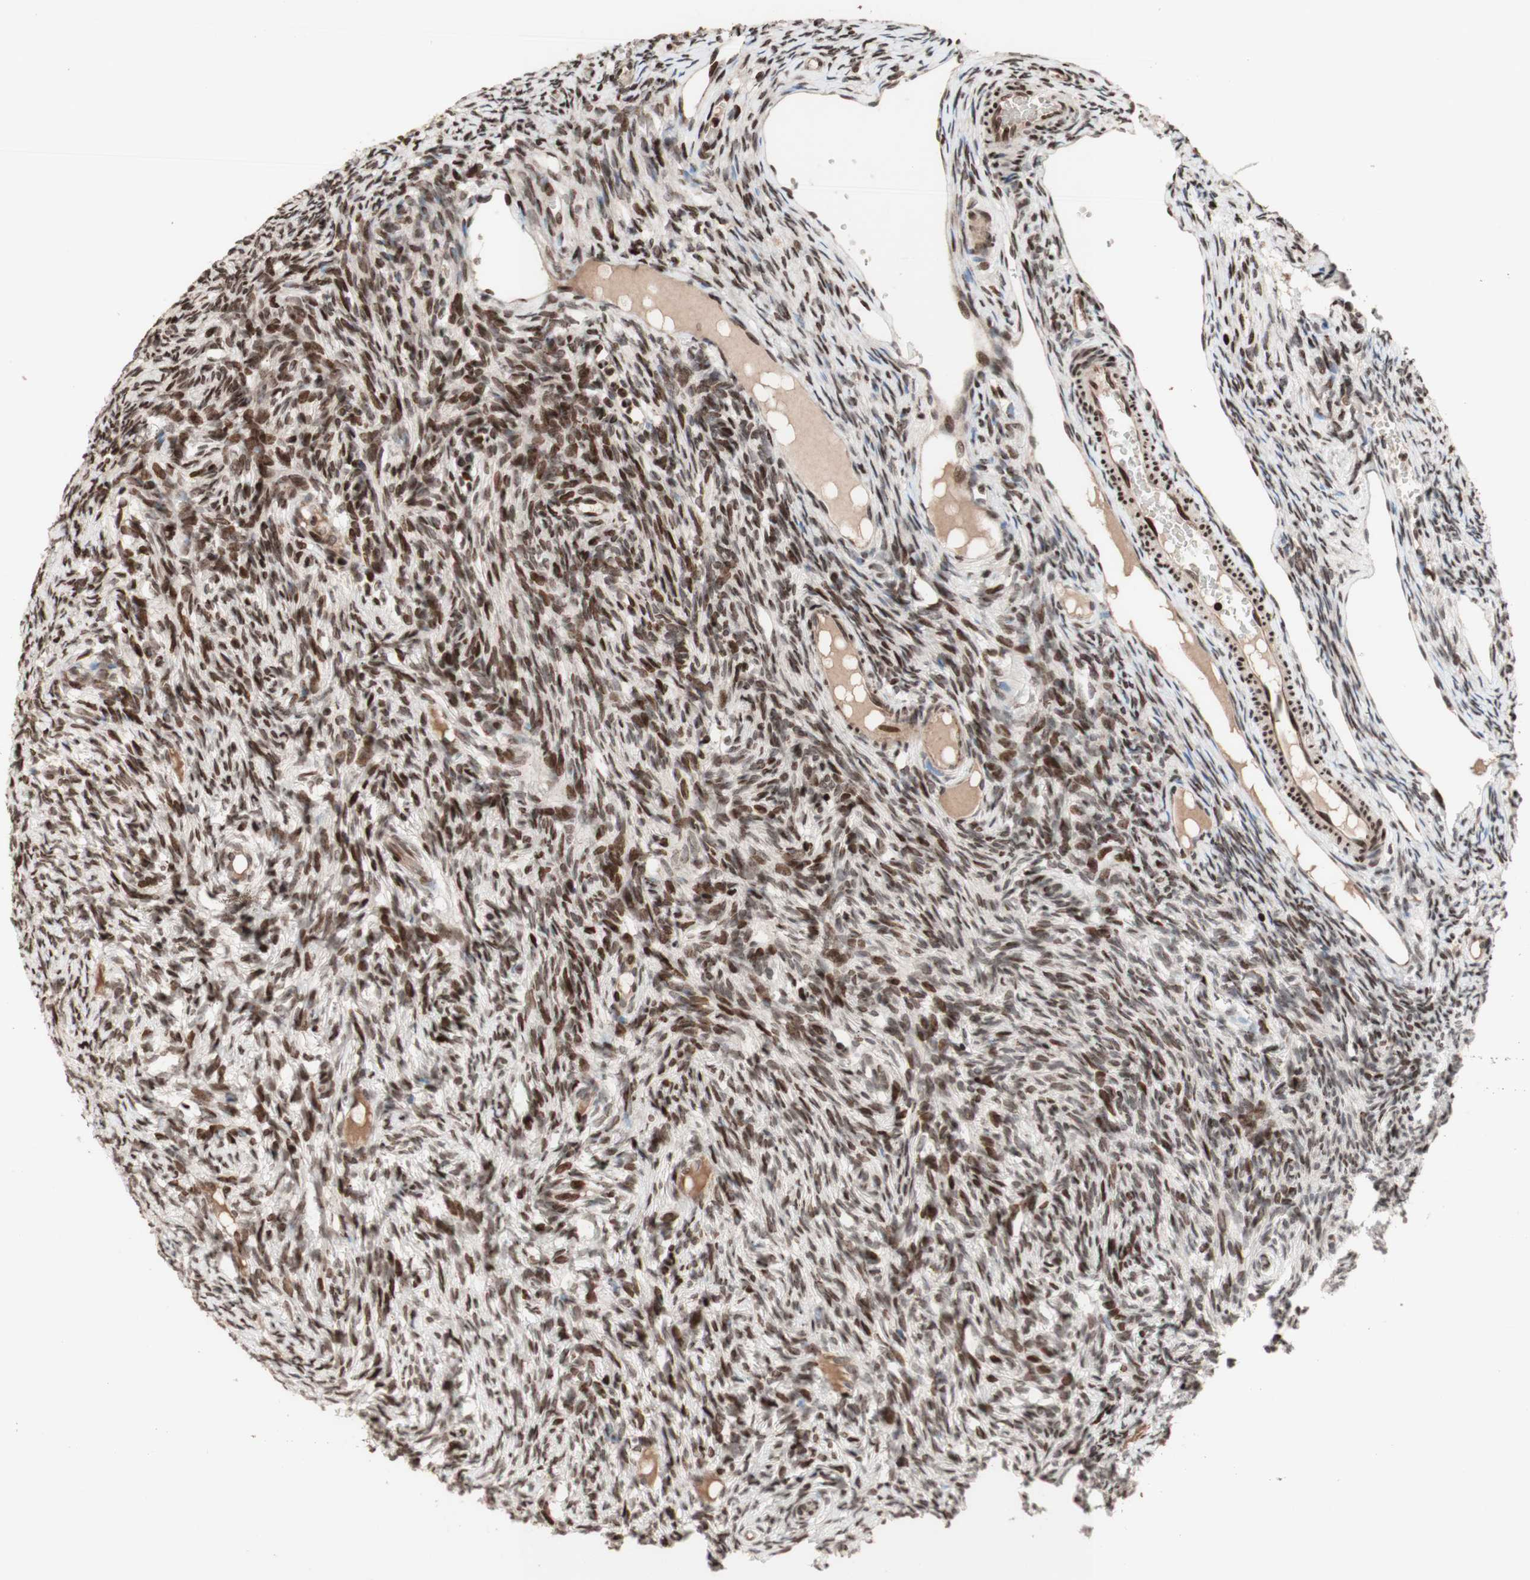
{"staining": {"intensity": "weak", "quantity": ">75%", "location": "nuclear"}, "tissue": "ovary", "cell_type": "Follicle cells", "image_type": "normal", "snomed": [{"axis": "morphology", "description": "Normal tissue, NOS"}, {"axis": "topography", "description": "Ovary"}], "caption": "Unremarkable ovary displays weak nuclear positivity in approximately >75% of follicle cells, visualized by immunohistochemistry. (brown staining indicates protein expression, while blue staining denotes nuclei).", "gene": "POLA1", "patient": {"sex": "female", "age": 33}}